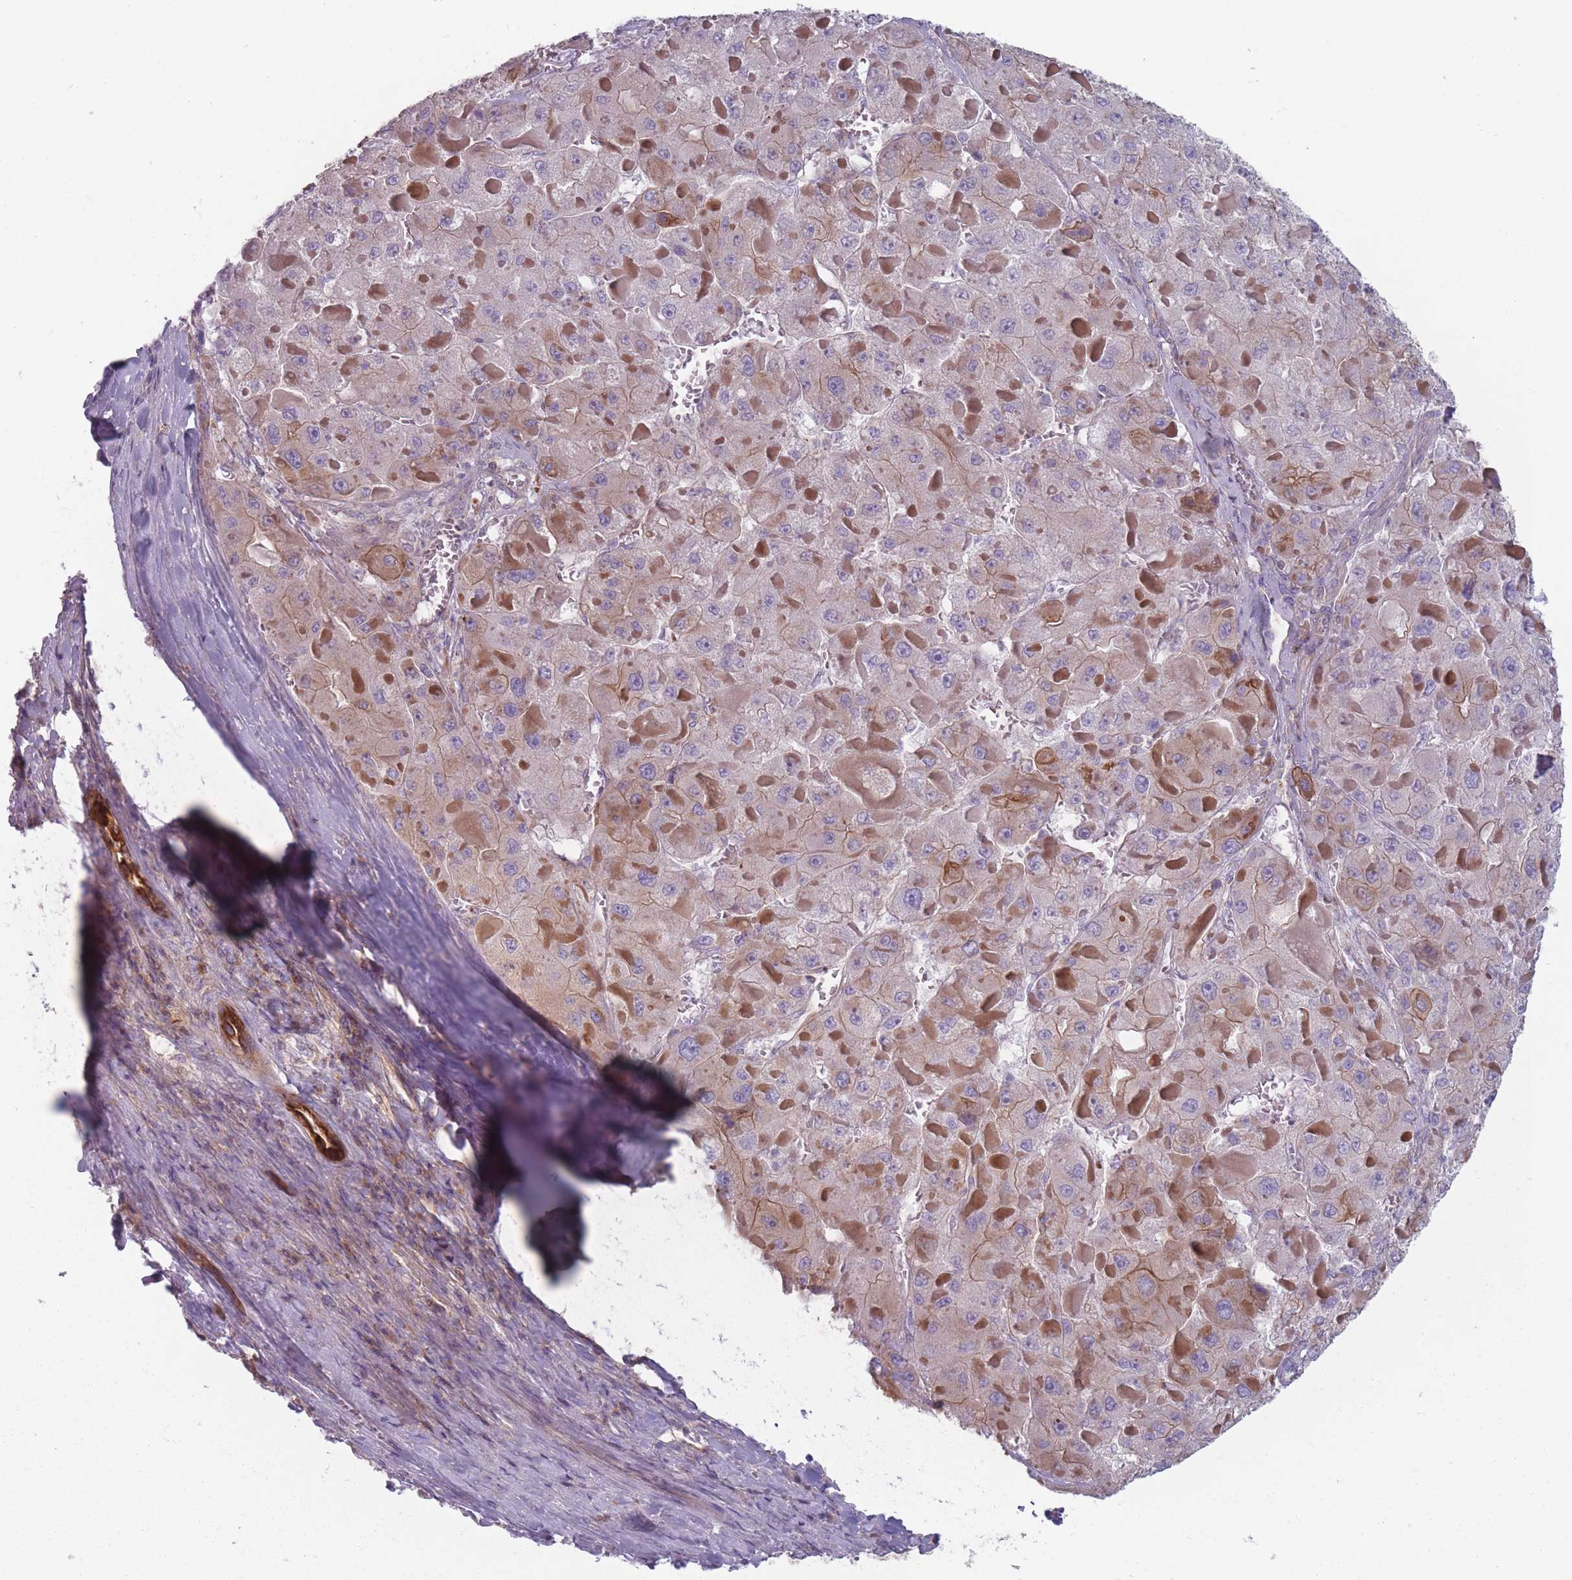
{"staining": {"intensity": "weak", "quantity": "<25%", "location": "cytoplasmic/membranous"}, "tissue": "liver cancer", "cell_type": "Tumor cells", "image_type": "cancer", "snomed": [{"axis": "morphology", "description": "Carcinoma, Hepatocellular, NOS"}, {"axis": "topography", "description": "Liver"}], "caption": "Human hepatocellular carcinoma (liver) stained for a protein using immunohistochemistry (IHC) reveals no positivity in tumor cells.", "gene": "HSBP1L1", "patient": {"sex": "female", "age": 73}}